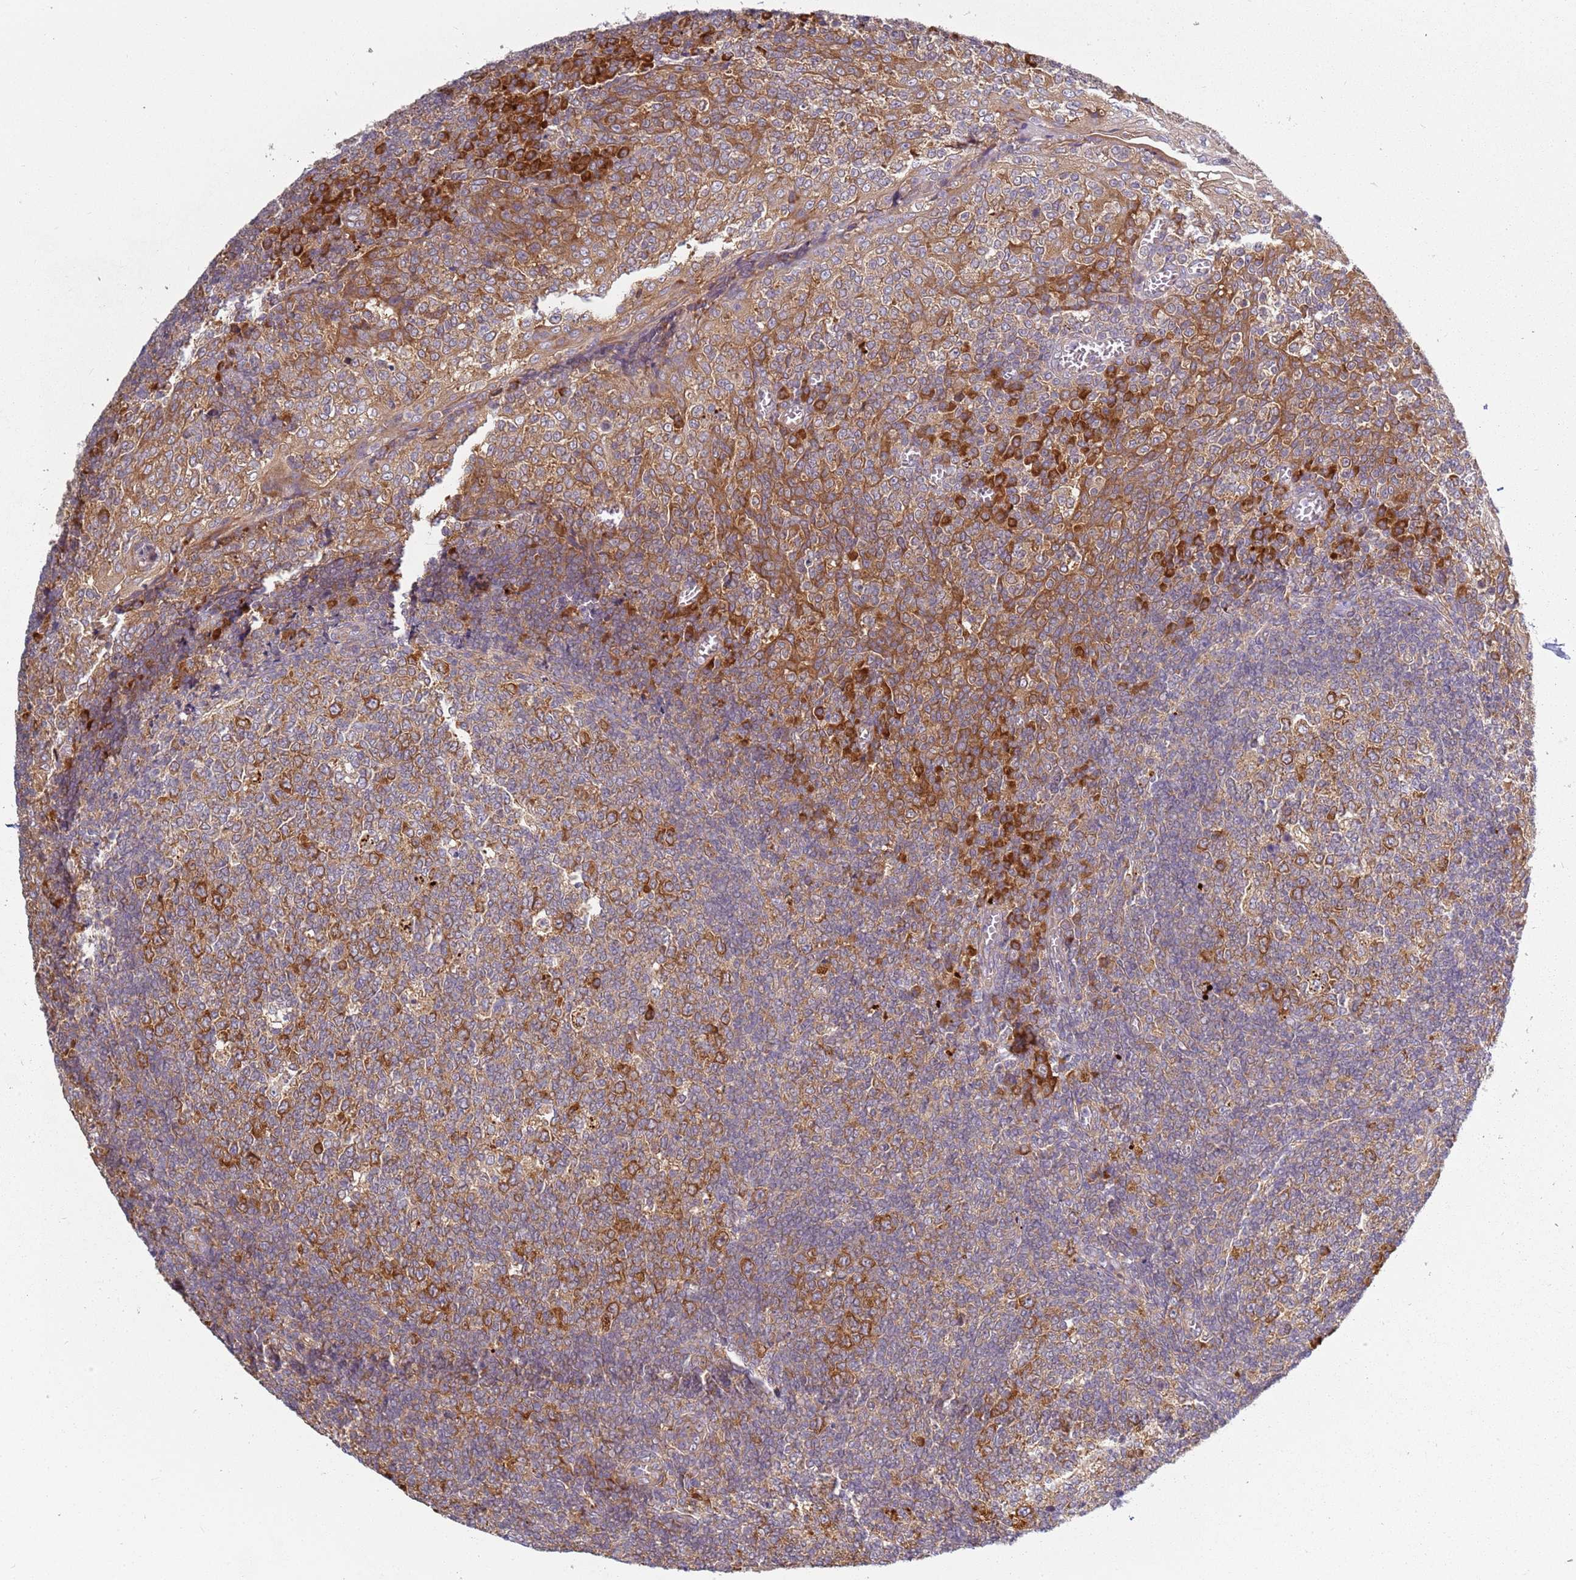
{"staining": {"intensity": "moderate", "quantity": ">75%", "location": "cytoplasmic/membranous"}, "tissue": "tonsil", "cell_type": "Germinal center cells", "image_type": "normal", "snomed": [{"axis": "morphology", "description": "Normal tissue, NOS"}, {"axis": "topography", "description": "Tonsil"}], "caption": "Immunohistochemistry (DAB) staining of unremarkable tonsil displays moderate cytoplasmic/membranous protein positivity in approximately >75% of germinal center cells.", "gene": "RPS28", "patient": {"sex": "female", "age": 19}}